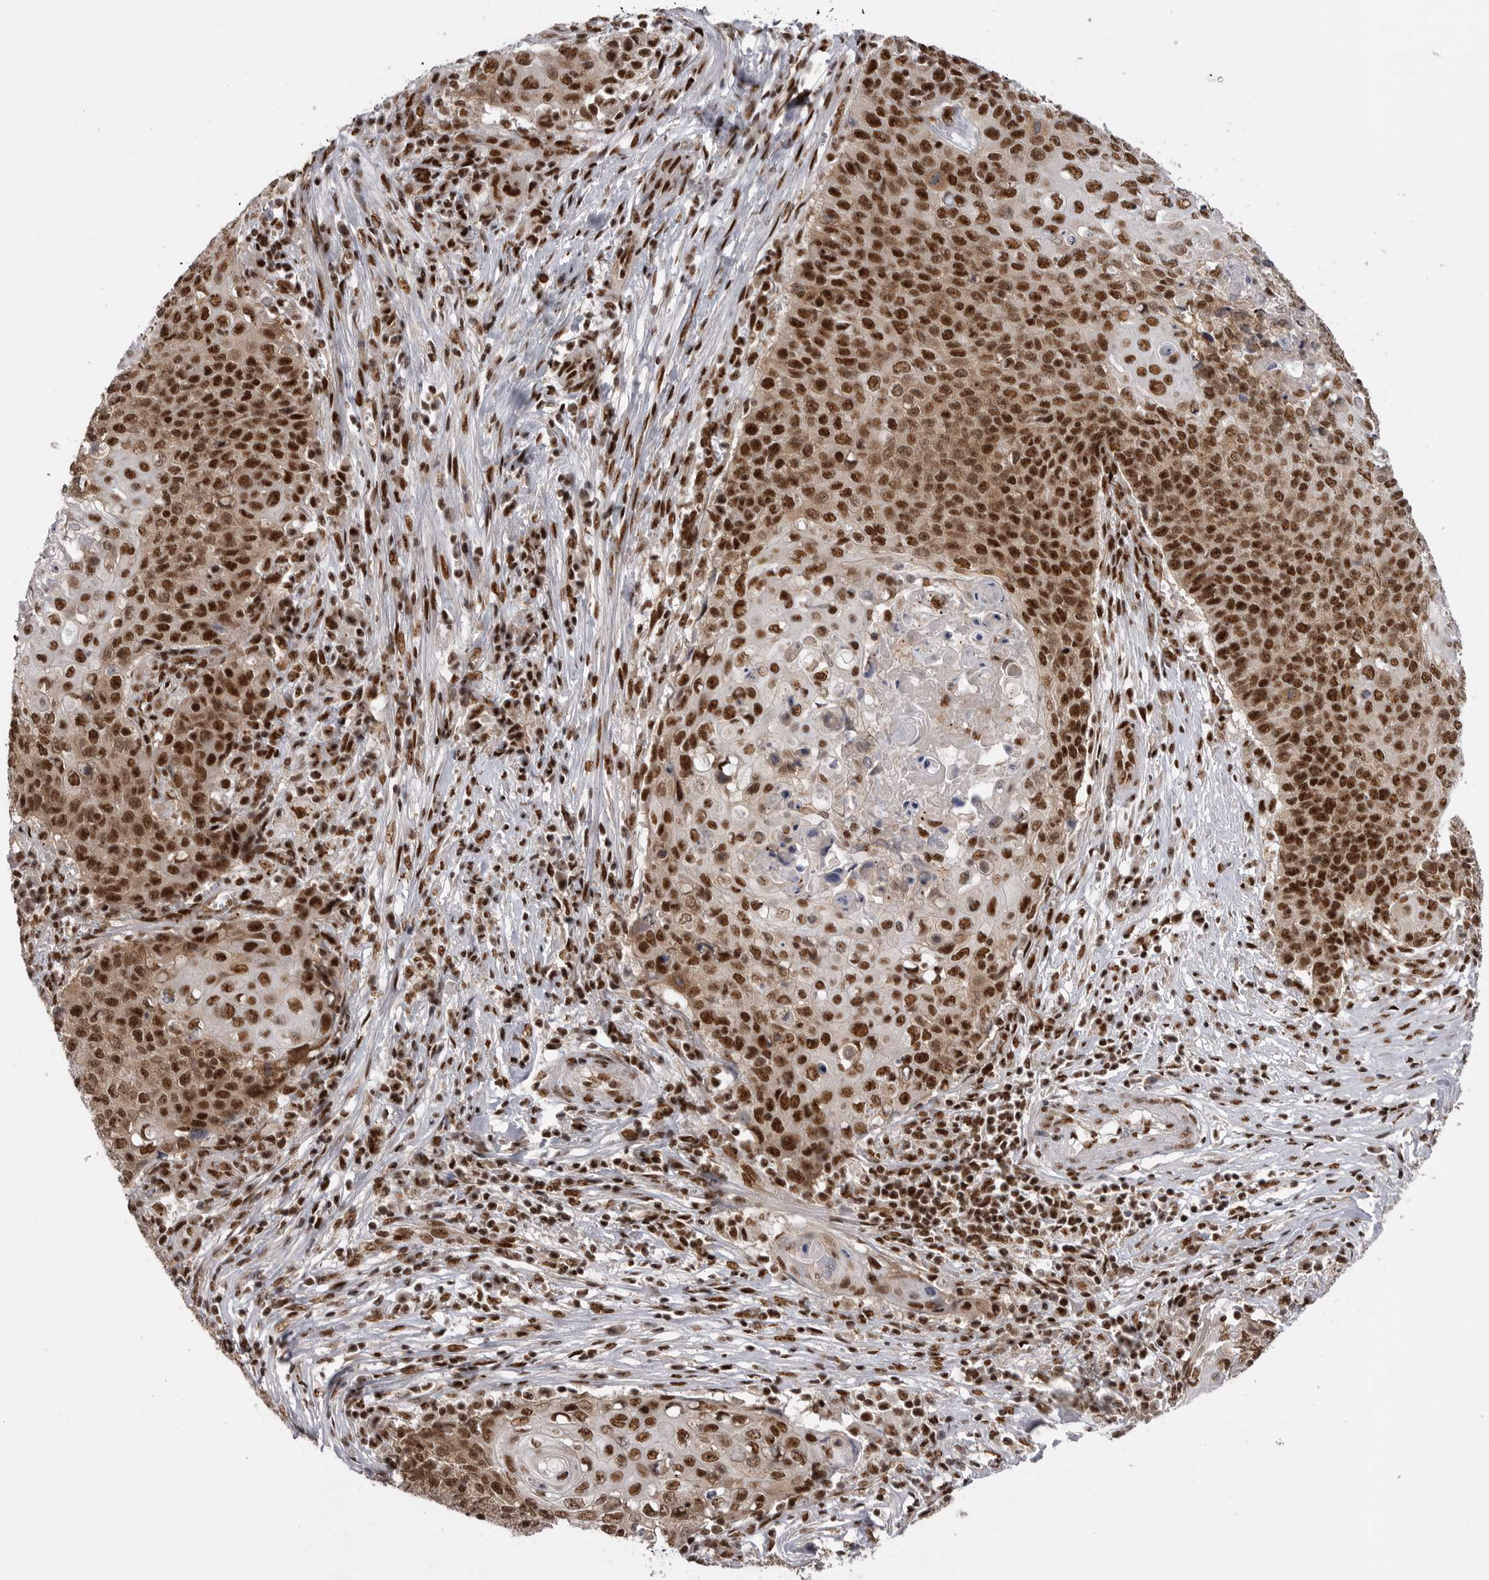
{"staining": {"intensity": "strong", "quantity": ">75%", "location": "nuclear"}, "tissue": "cervical cancer", "cell_type": "Tumor cells", "image_type": "cancer", "snomed": [{"axis": "morphology", "description": "Squamous cell carcinoma, NOS"}, {"axis": "topography", "description": "Cervix"}], "caption": "Strong nuclear expression is identified in approximately >75% of tumor cells in squamous cell carcinoma (cervical).", "gene": "PPP1R8", "patient": {"sex": "female", "age": 39}}